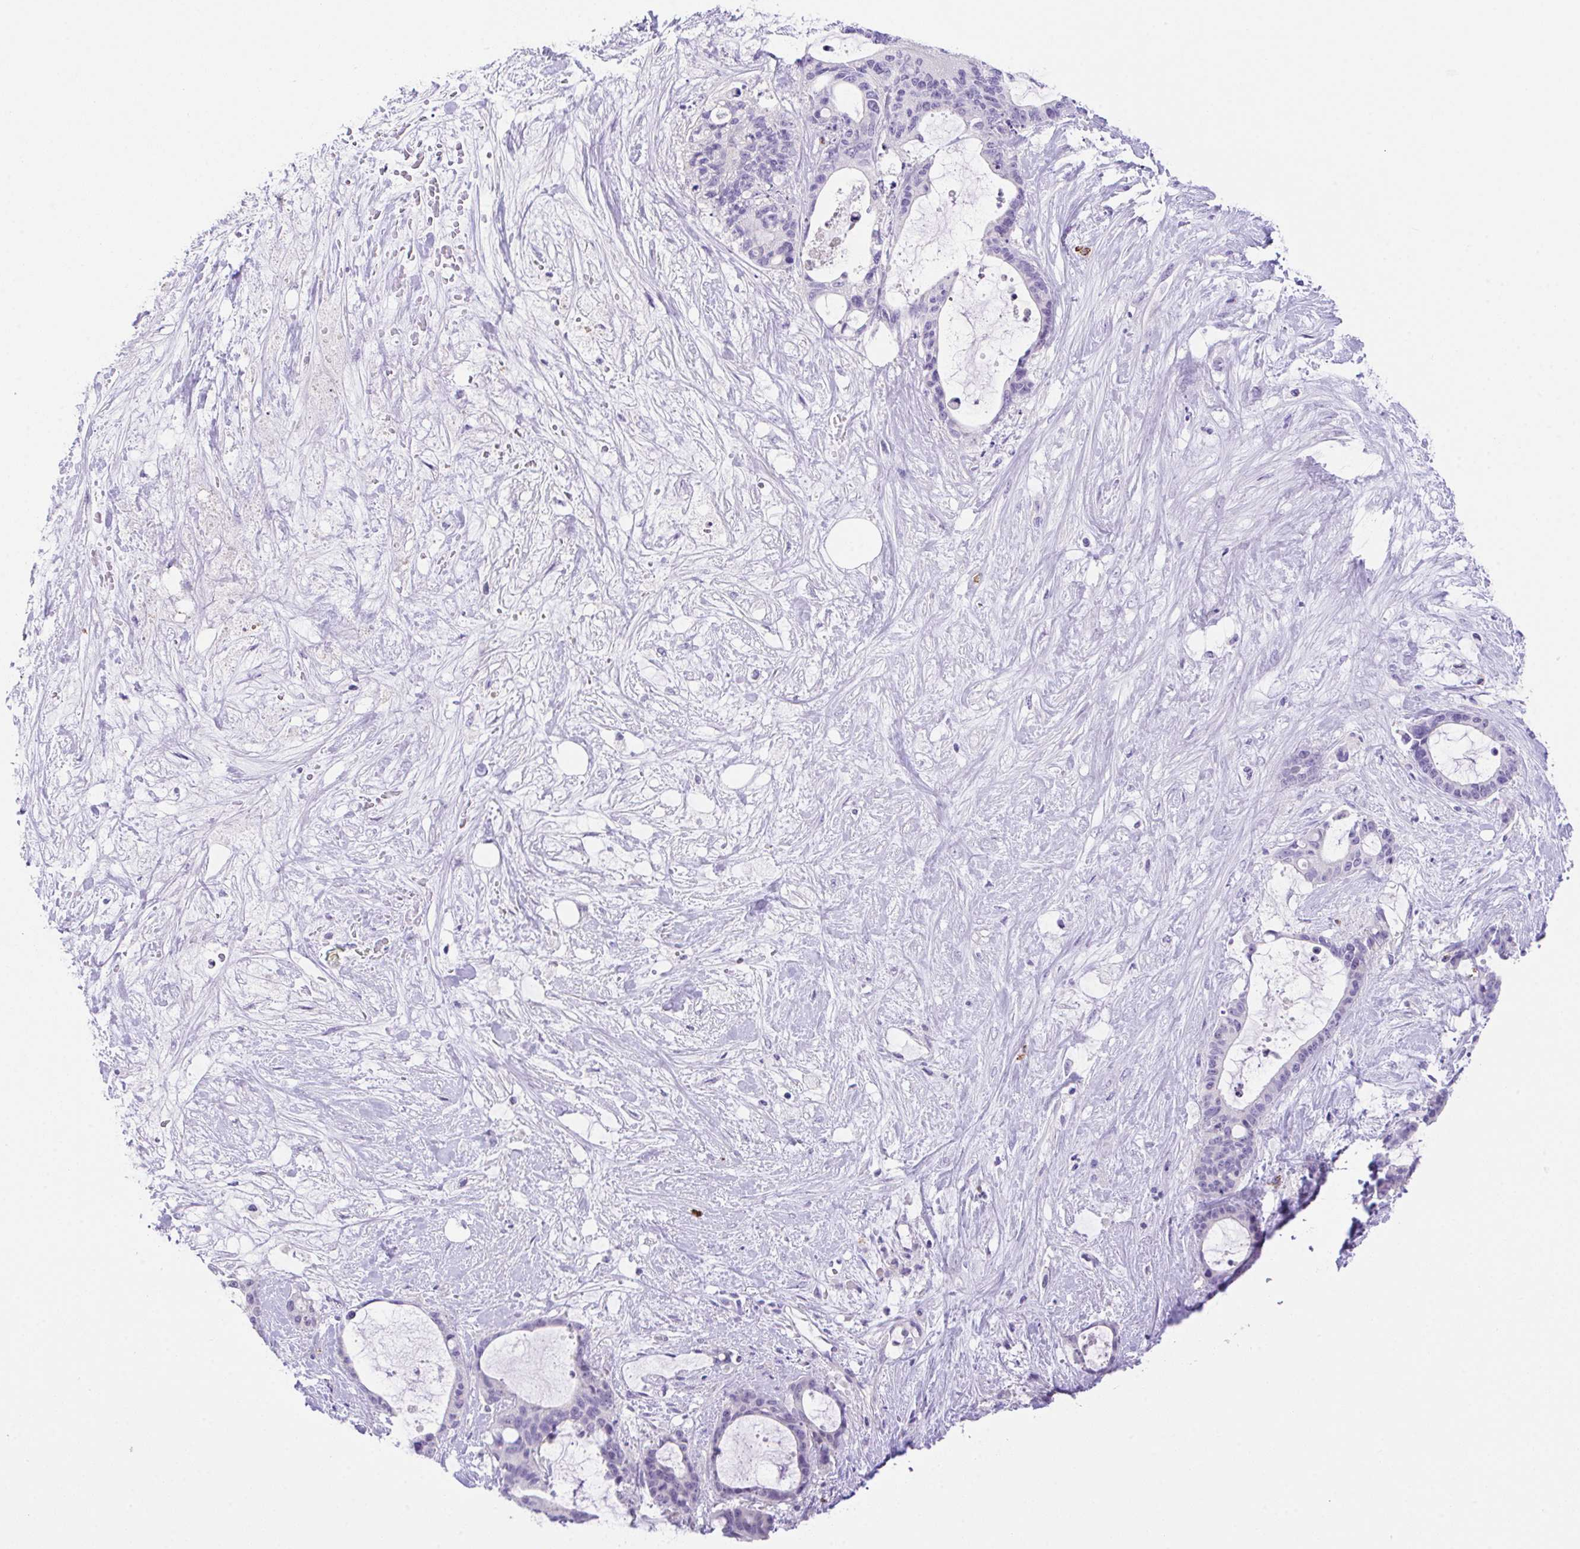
{"staining": {"intensity": "negative", "quantity": "none", "location": "none"}, "tissue": "liver cancer", "cell_type": "Tumor cells", "image_type": "cancer", "snomed": [{"axis": "morphology", "description": "Normal tissue, NOS"}, {"axis": "morphology", "description": "Cholangiocarcinoma"}, {"axis": "topography", "description": "Liver"}, {"axis": "topography", "description": "Peripheral nerve tissue"}], "caption": "DAB (3,3'-diaminobenzidine) immunohistochemical staining of cholangiocarcinoma (liver) shows no significant positivity in tumor cells. (Immunohistochemistry, brightfield microscopy, high magnification).", "gene": "HACD4", "patient": {"sex": "female", "age": 73}}